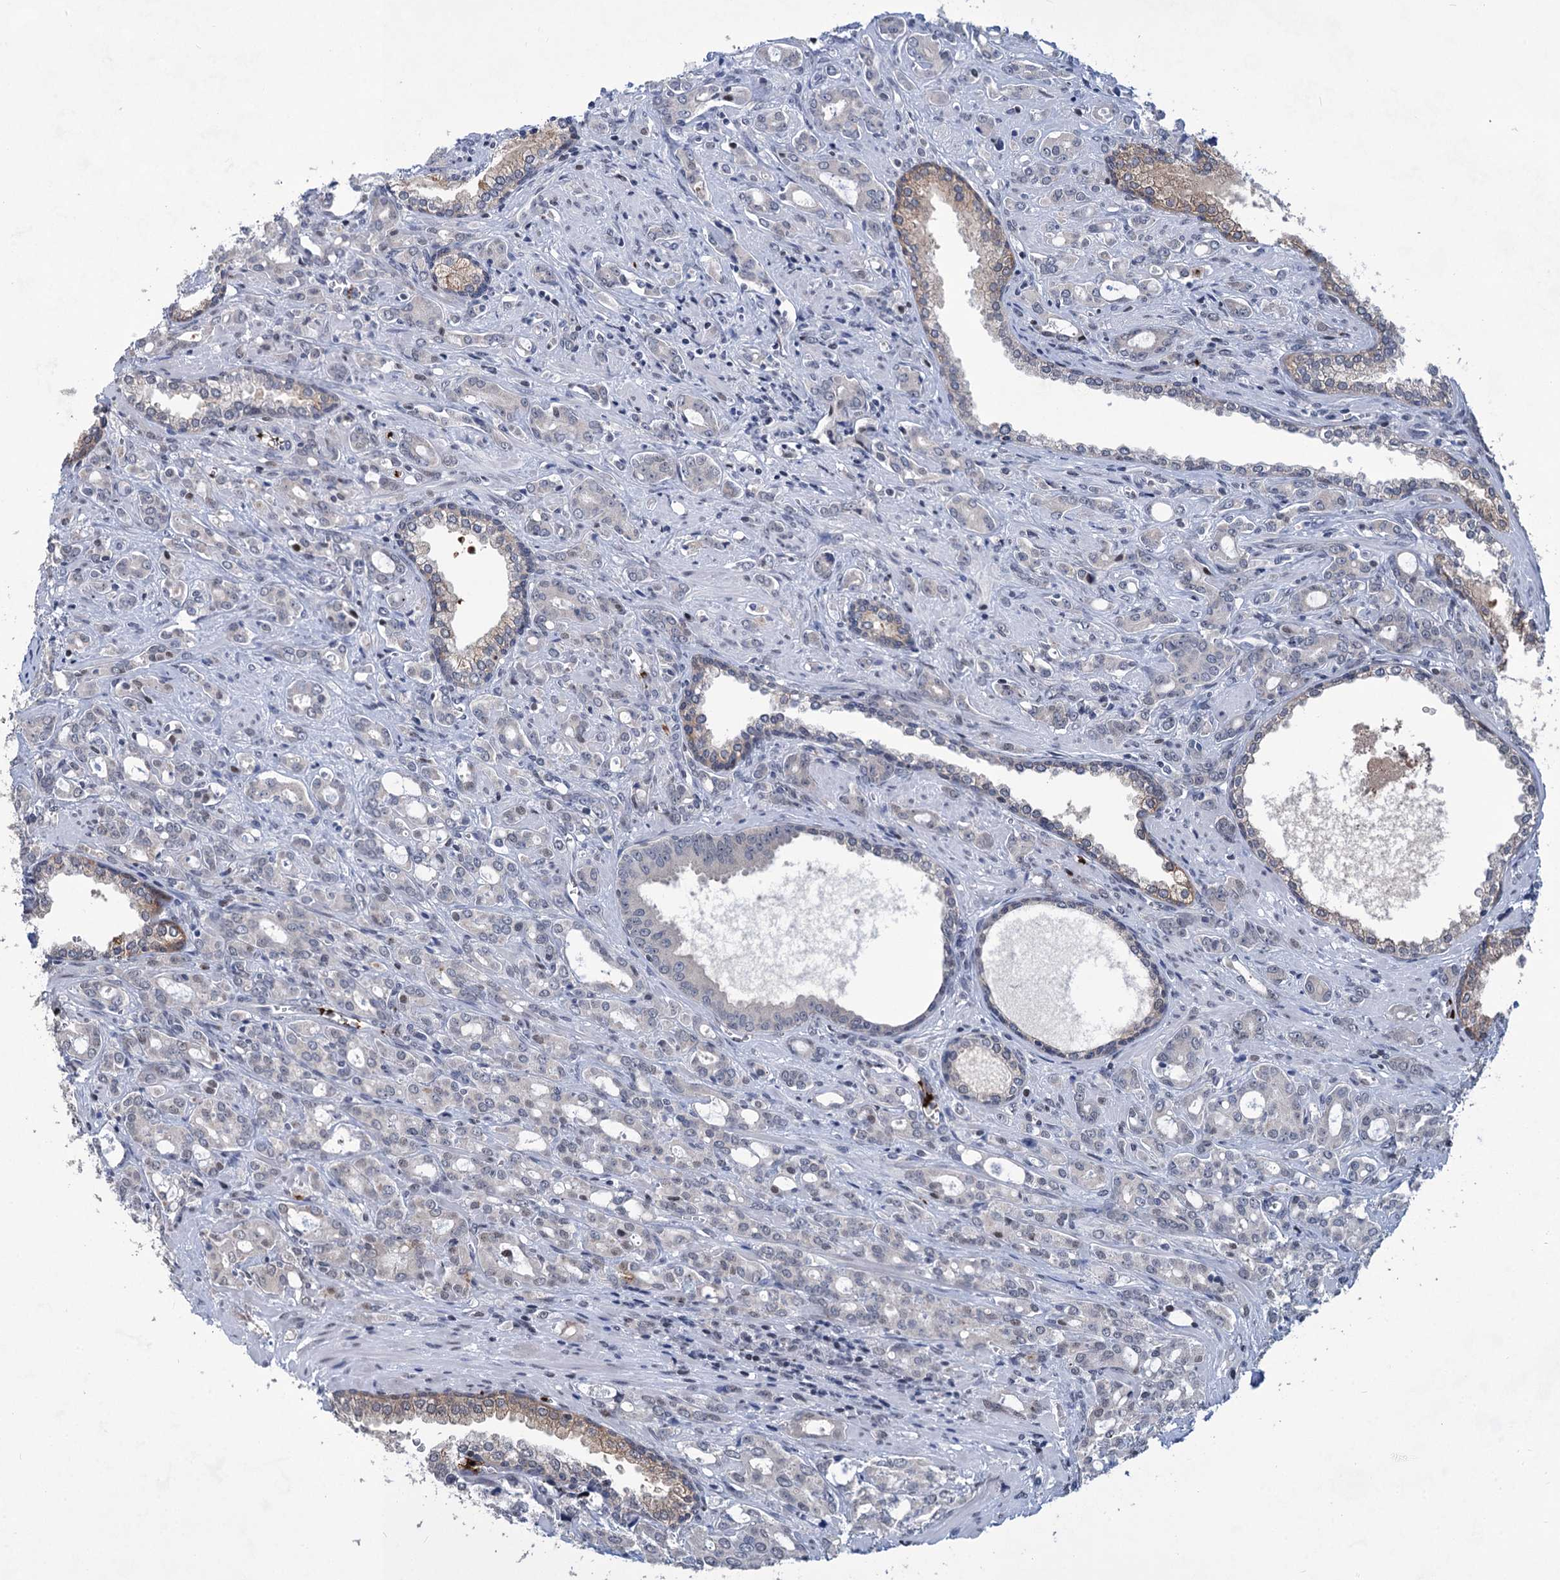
{"staining": {"intensity": "negative", "quantity": "none", "location": "none"}, "tissue": "prostate cancer", "cell_type": "Tumor cells", "image_type": "cancer", "snomed": [{"axis": "morphology", "description": "Adenocarcinoma, High grade"}, {"axis": "topography", "description": "Prostate"}], "caption": "This image is of prostate cancer stained with IHC to label a protein in brown with the nuclei are counter-stained blue. There is no staining in tumor cells.", "gene": "MON2", "patient": {"sex": "male", "age": 72}}